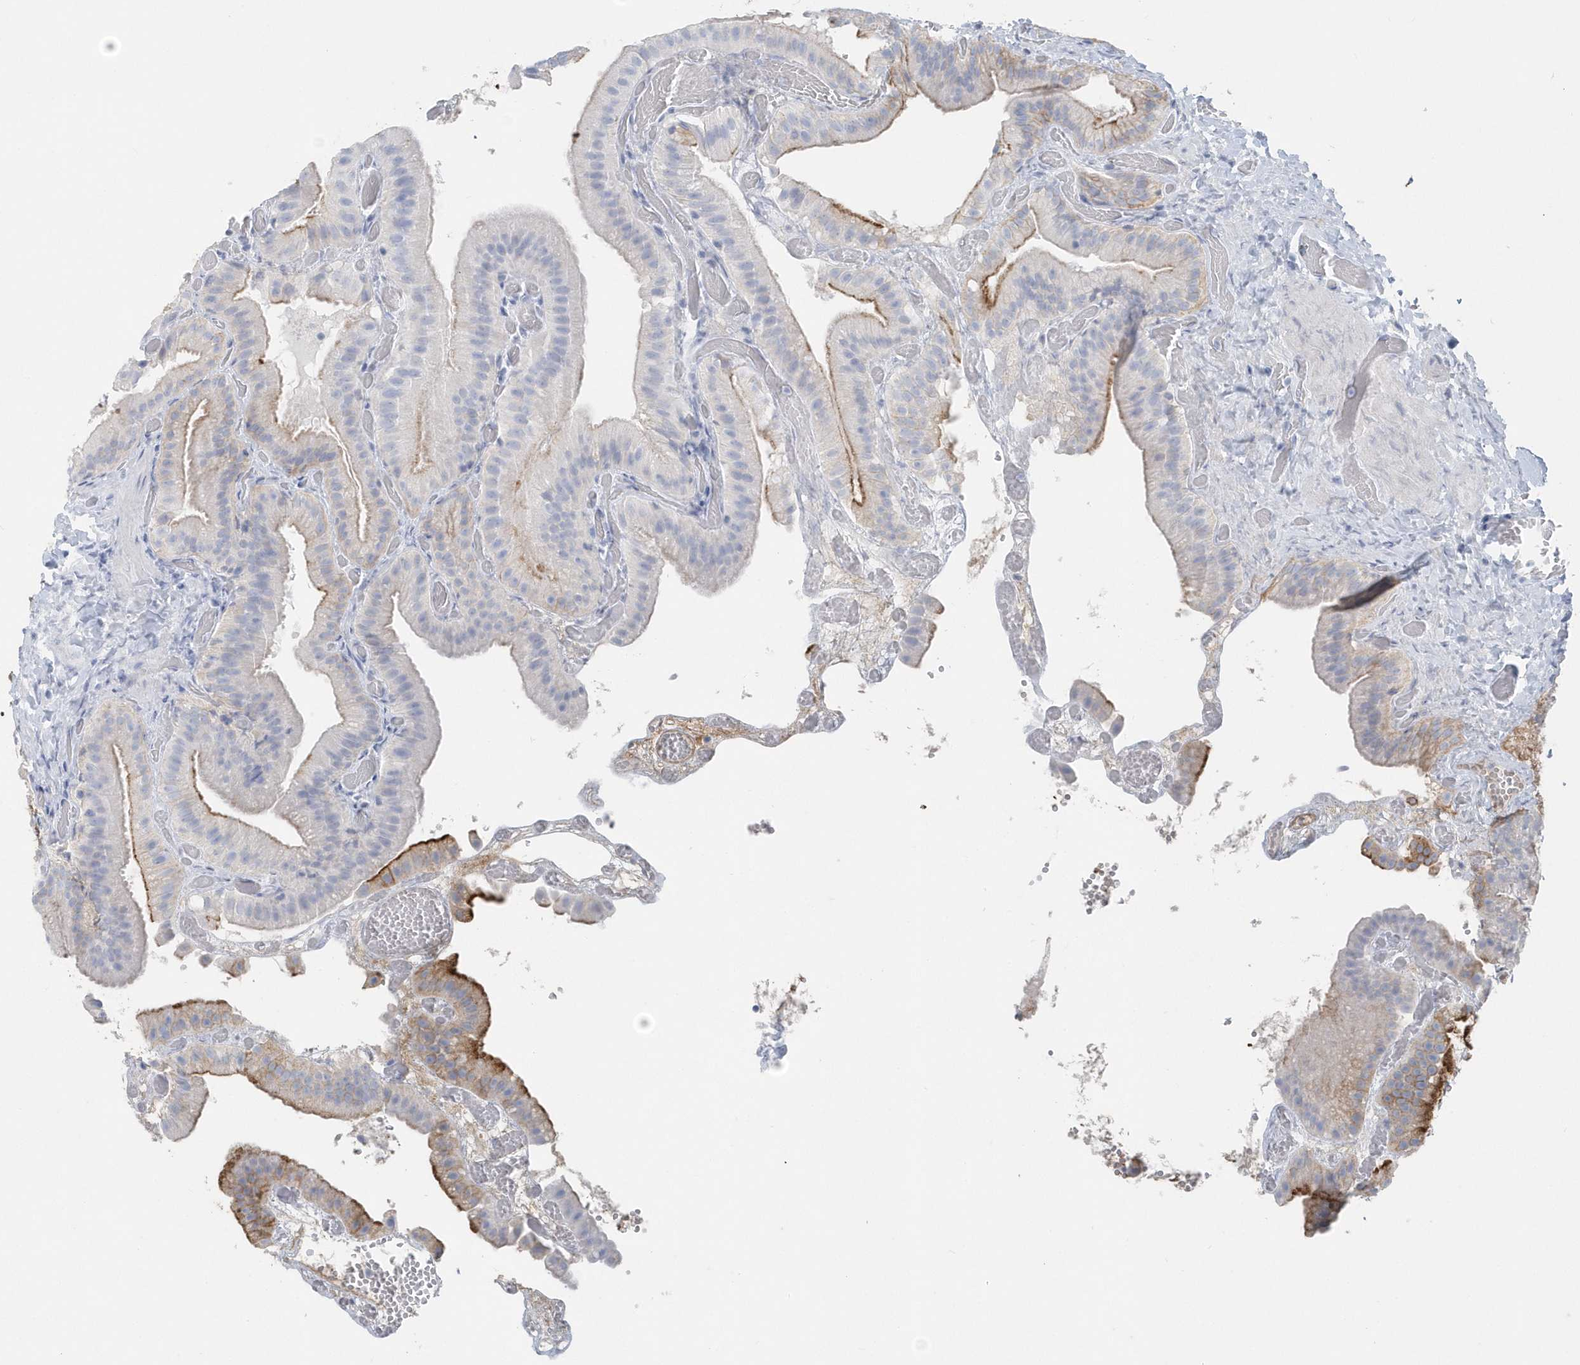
{"staining": {"intensity": "strong", "quantity": "<25%", "location": "cytoplasmic/membranous"}, "tissue": "gallbladder", "cell_type": "Glandular cells", "image_type": "normal", "snomed": [{"axis": "morphology", "description": "Normal tissue, NOS"}, {"axis": "topography", "description": "Gallbladder"}], "caption": "Strong cytoplasmic/membranous positivity for a protein is seen in about <25% of glandular cells of unremarkable gallbladder using IHC.", "gene": "JCHAIN", "patient": {"sex": "female", "age": 64}}